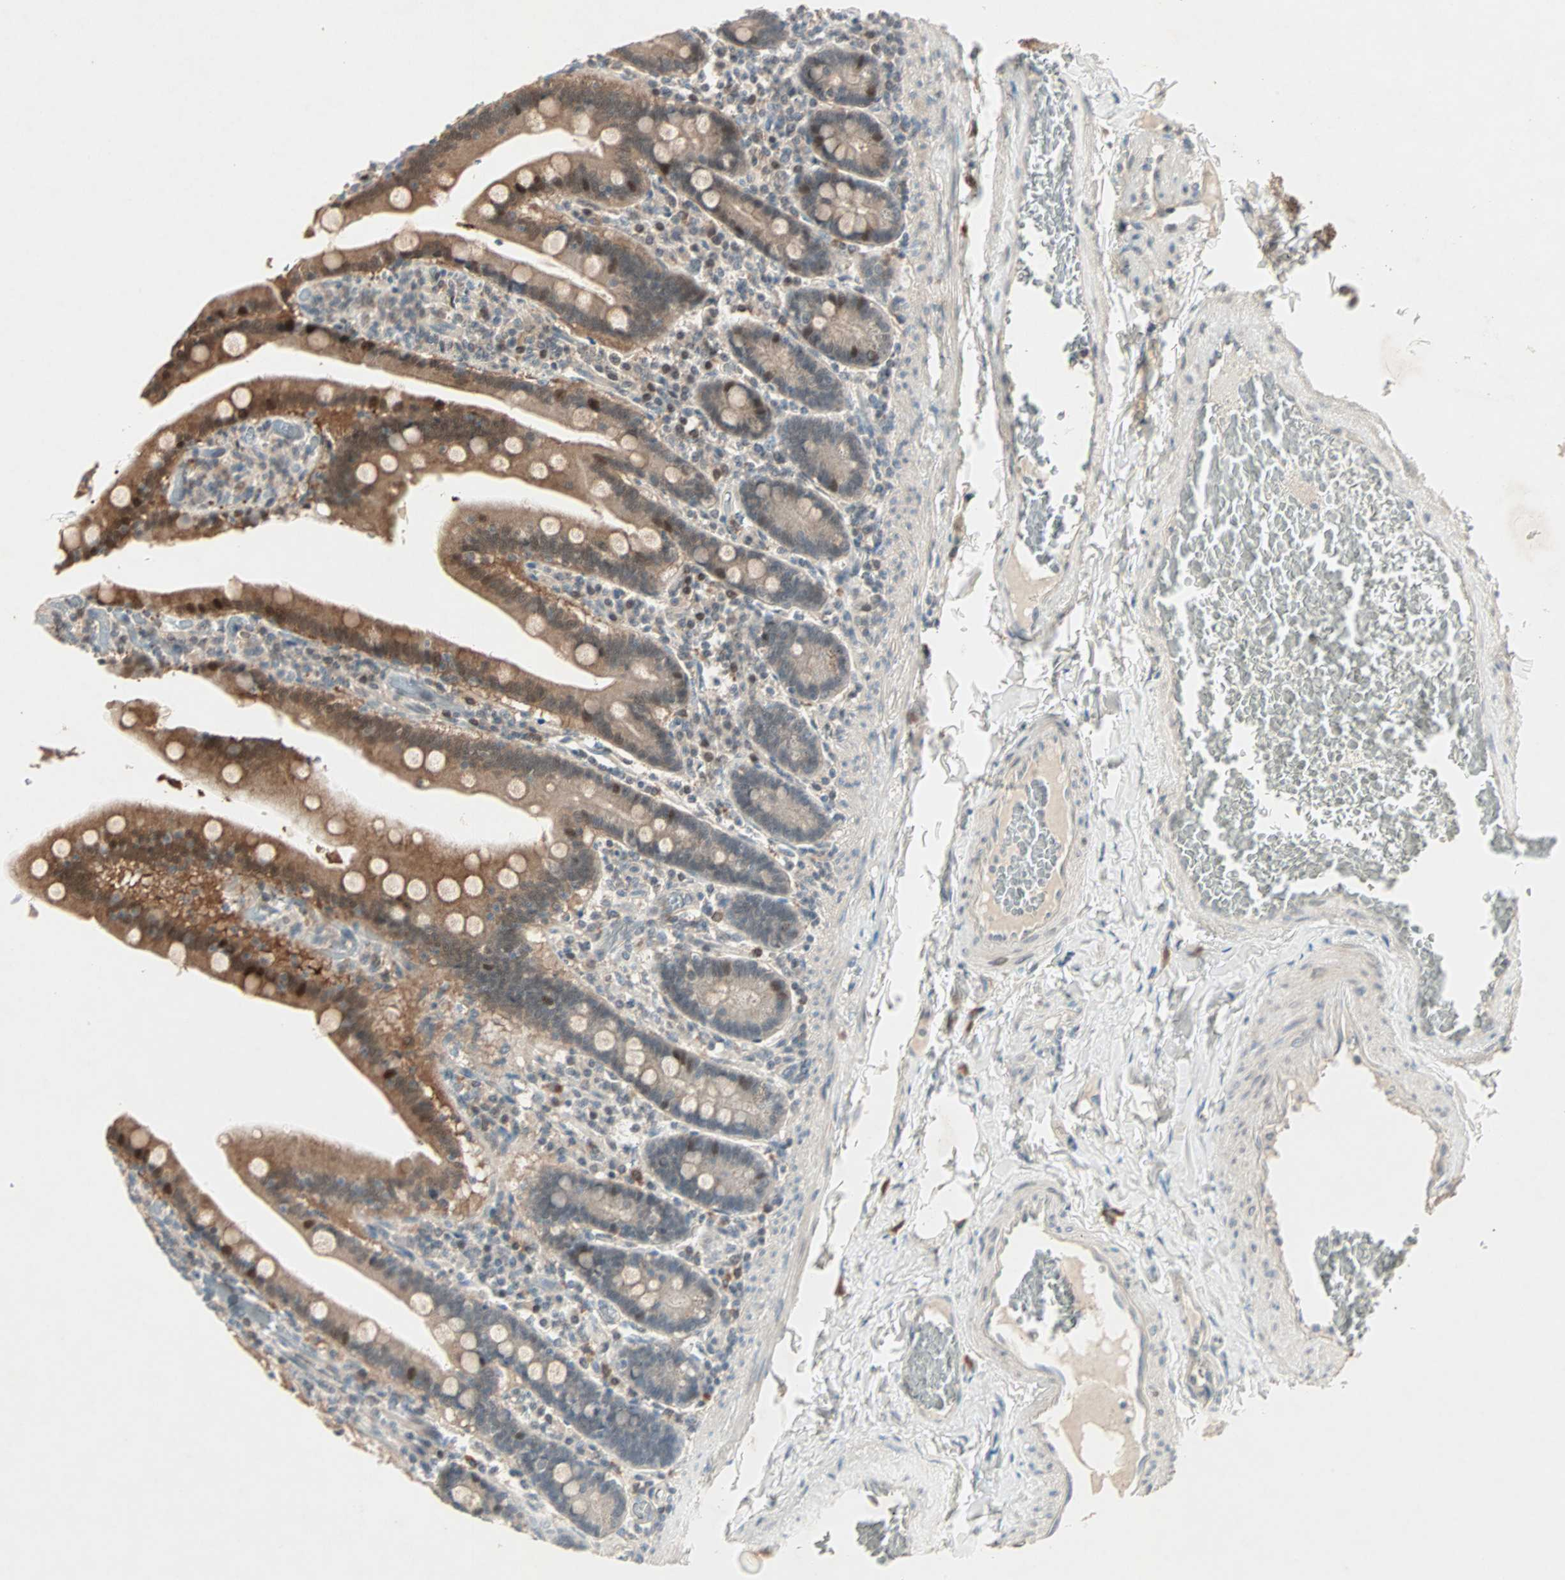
{"staining": {"intensity": "moderate", "quantity": ">75%", "location": "cytoplasmic/membranous,nuclear"}, "tissue": "duodenum", "cell_type": "Glandular cells", "image_type": "normal", "snomed": [{"axis": "morphology", "description": "Normal tissue, NOS"}, {"axis": "topography", "description": "Duodenum"}], "caption": "Protein staining of unremarkable duodenum displays moderate cytoplasmic/membranous,nuclear positivity in about >75% of glandular cells.", "gene": "RTL6", "patient": {"sex": "female", "age": 53}}